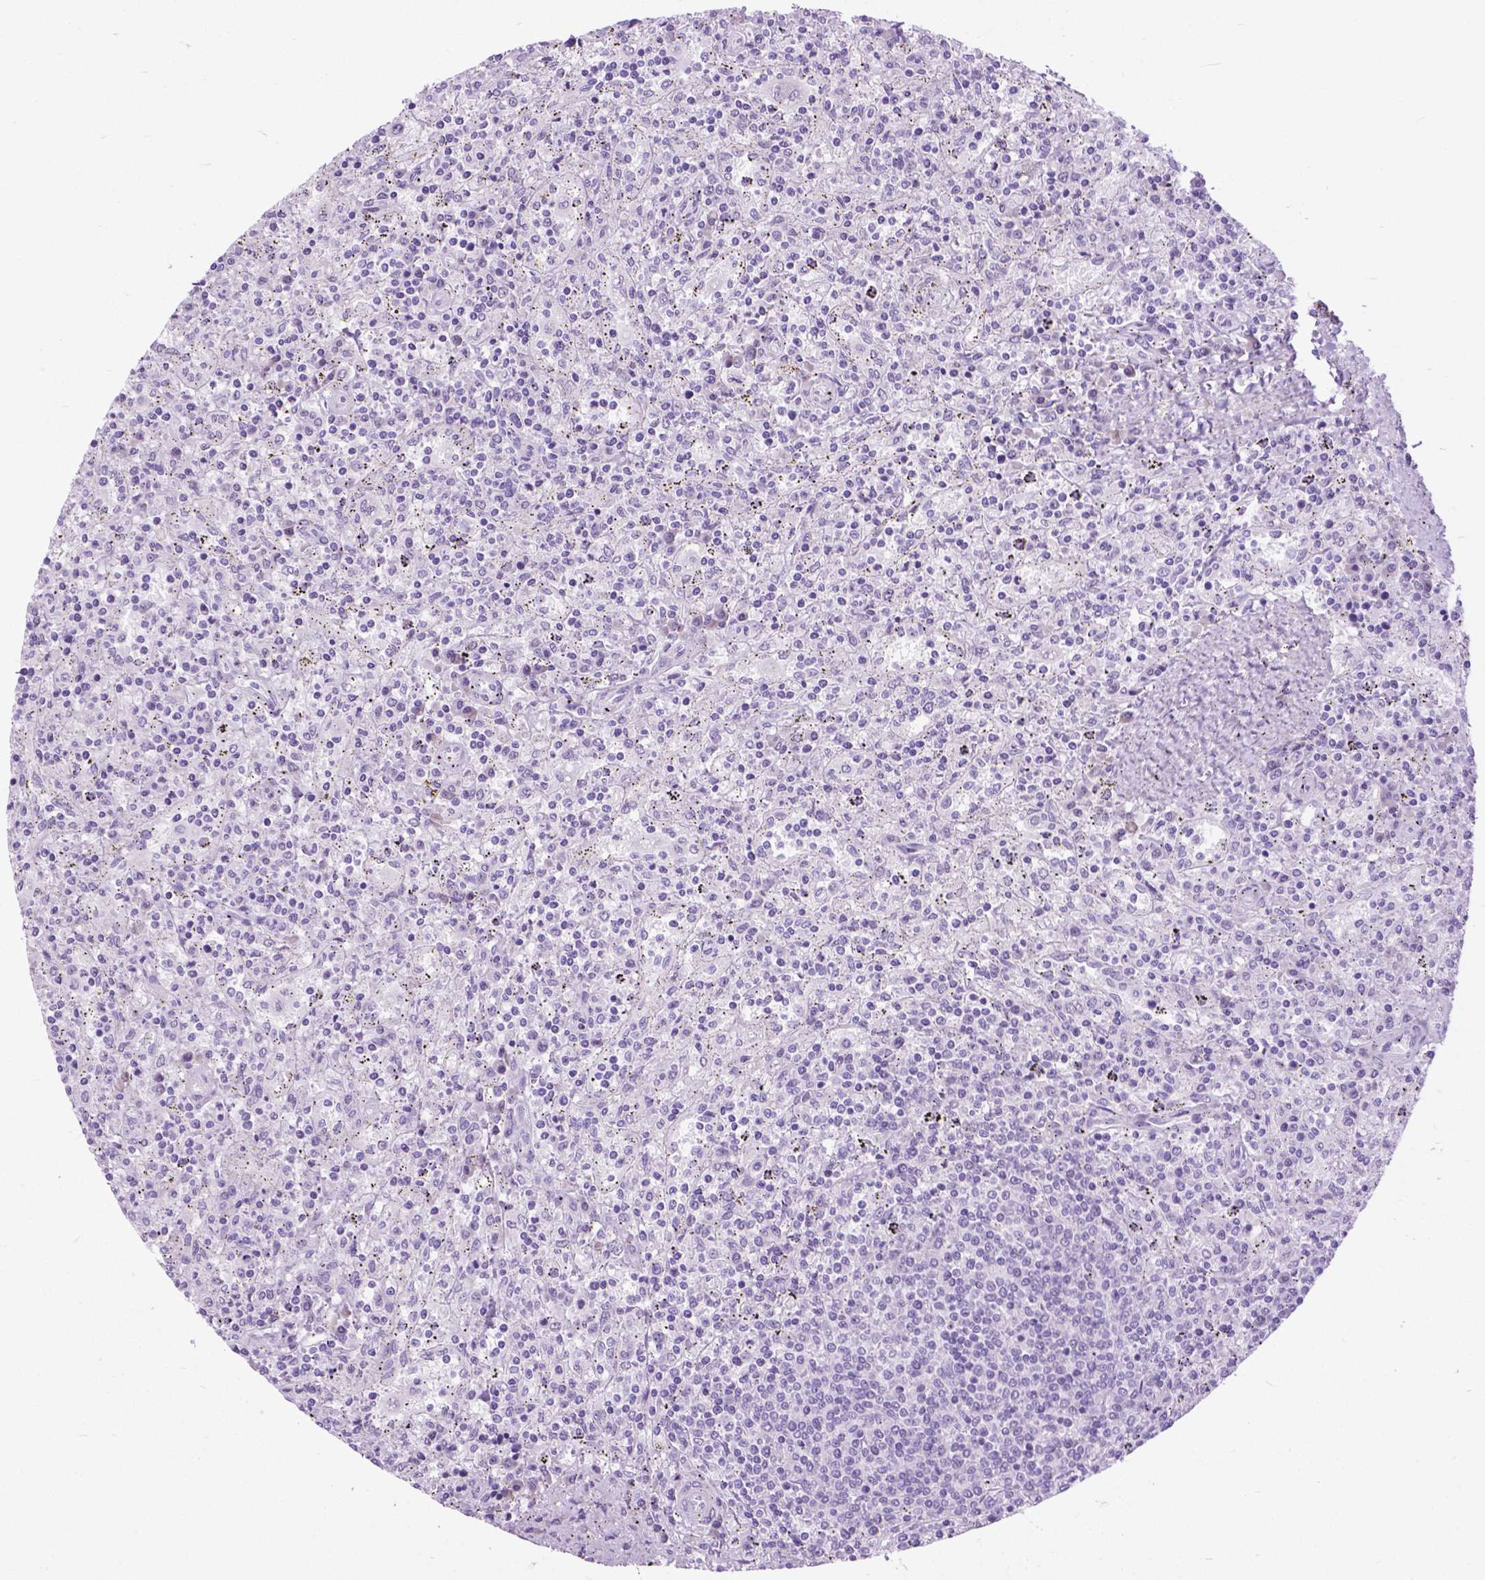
{"staining": {"intensity": "negative", "quantity": "none", "location": "none"}, "tissue": "lymphoma", "cell_type": "Tumor cells", "image_type": "cancer", "snomed": [{"axis": "morphology", "description": "Malignant lymphoma, non-Hodgkin's type, Low grade"}, {"axis": "topography", "description": "Spleen"}], "caption": "IHC micrograph of neoplastic tissue: human lymphoma stained with DAB (3,3'-diaminobenzidine) demonstrates no significant protein staining in tumor cells. Nuclei are stained in blue.", "gene": "APCDD1L", "patient": {"sex": "male", "age": 62}}